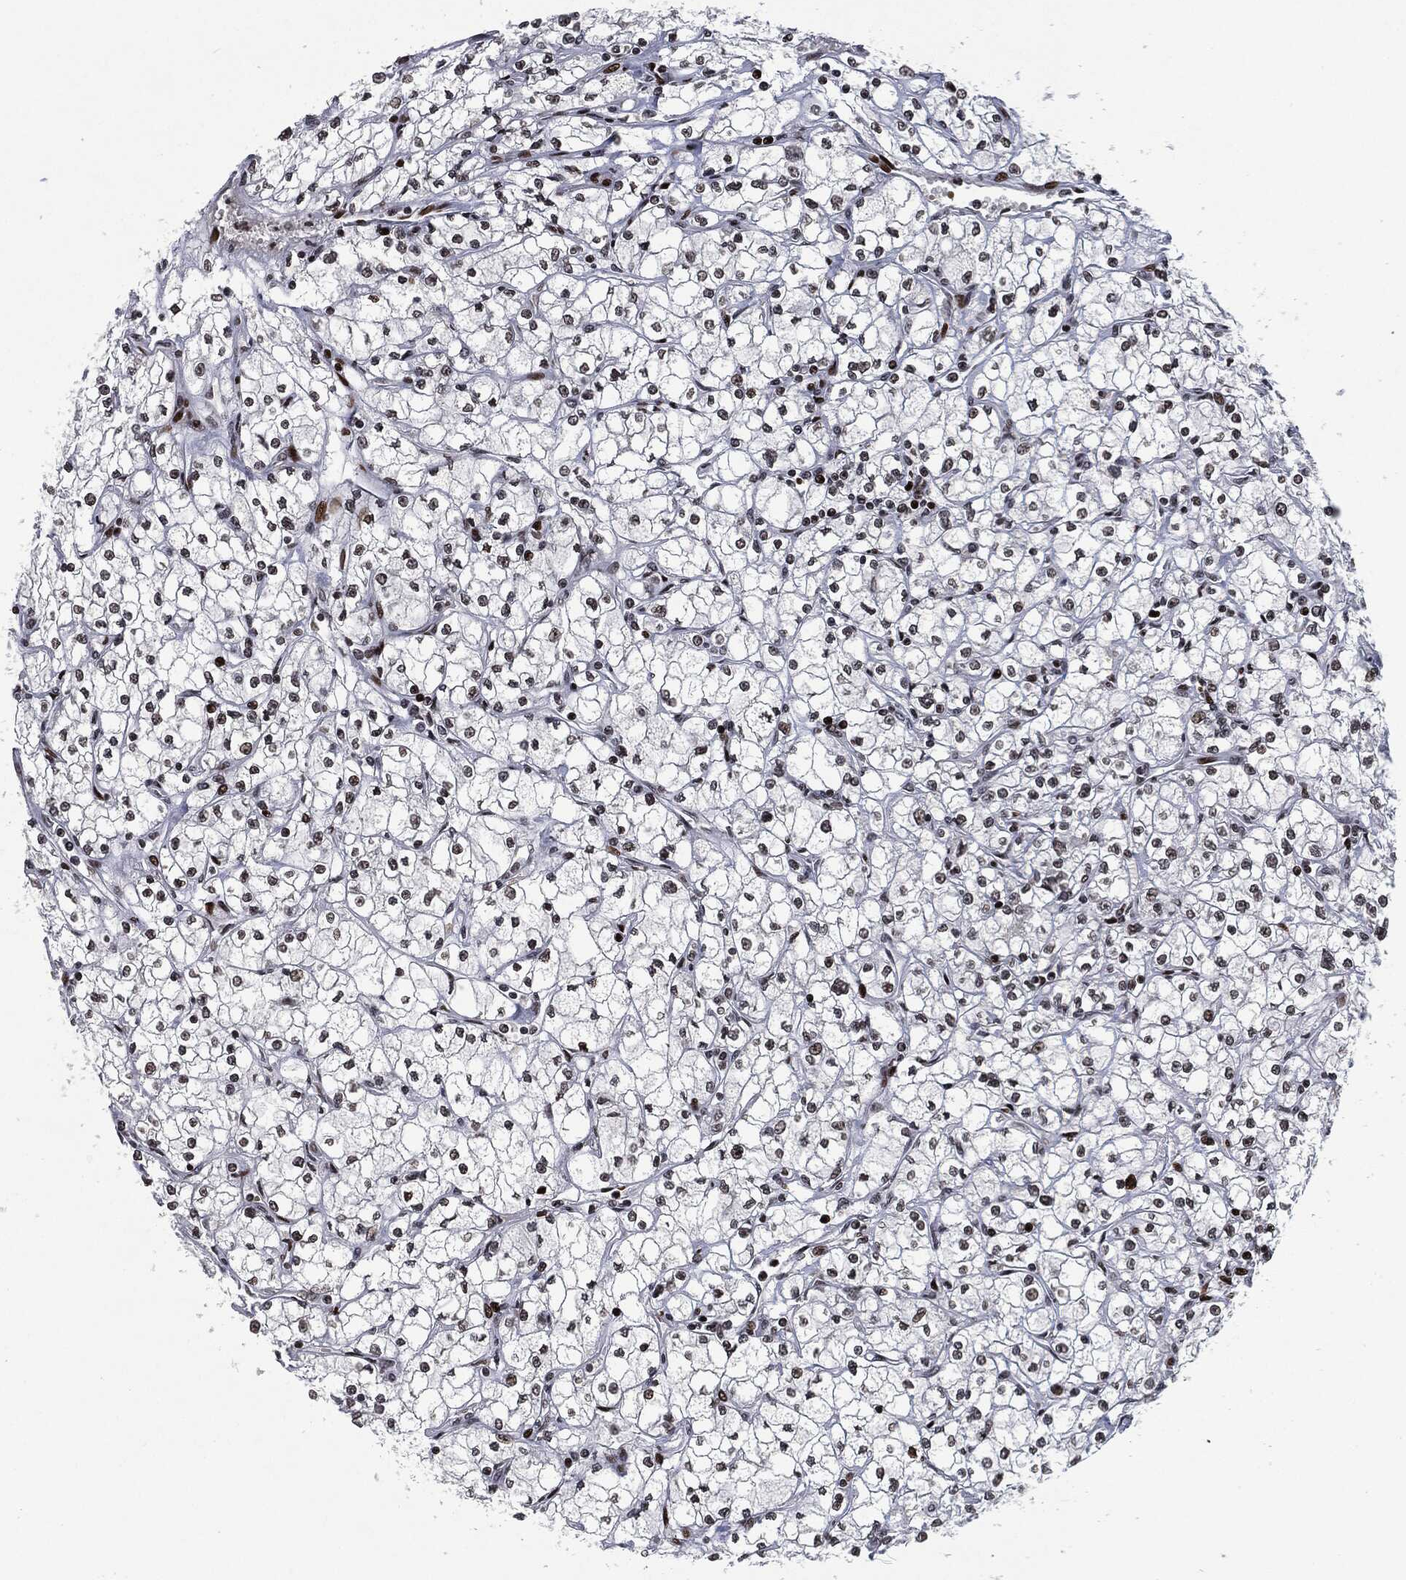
{"staining": {"intensity": "negative", "quantity": "none", "location": "none"}, "tissue": "renal cancer", "cell_type": "Tumor cells", "image_type": "cancer", "snomed": [{"axis": "morphology", "description": "Adenocarcinoma, NOS"}, {"axis": "topography", "description": "Kidney"}], "caption": "Renal cancer (adenocarcinoma) was stained to show a protein in brown. There is no significant staining in tumor cells.", "gene": "EGFR", "patient": {"sex": "male", "age": 67}}